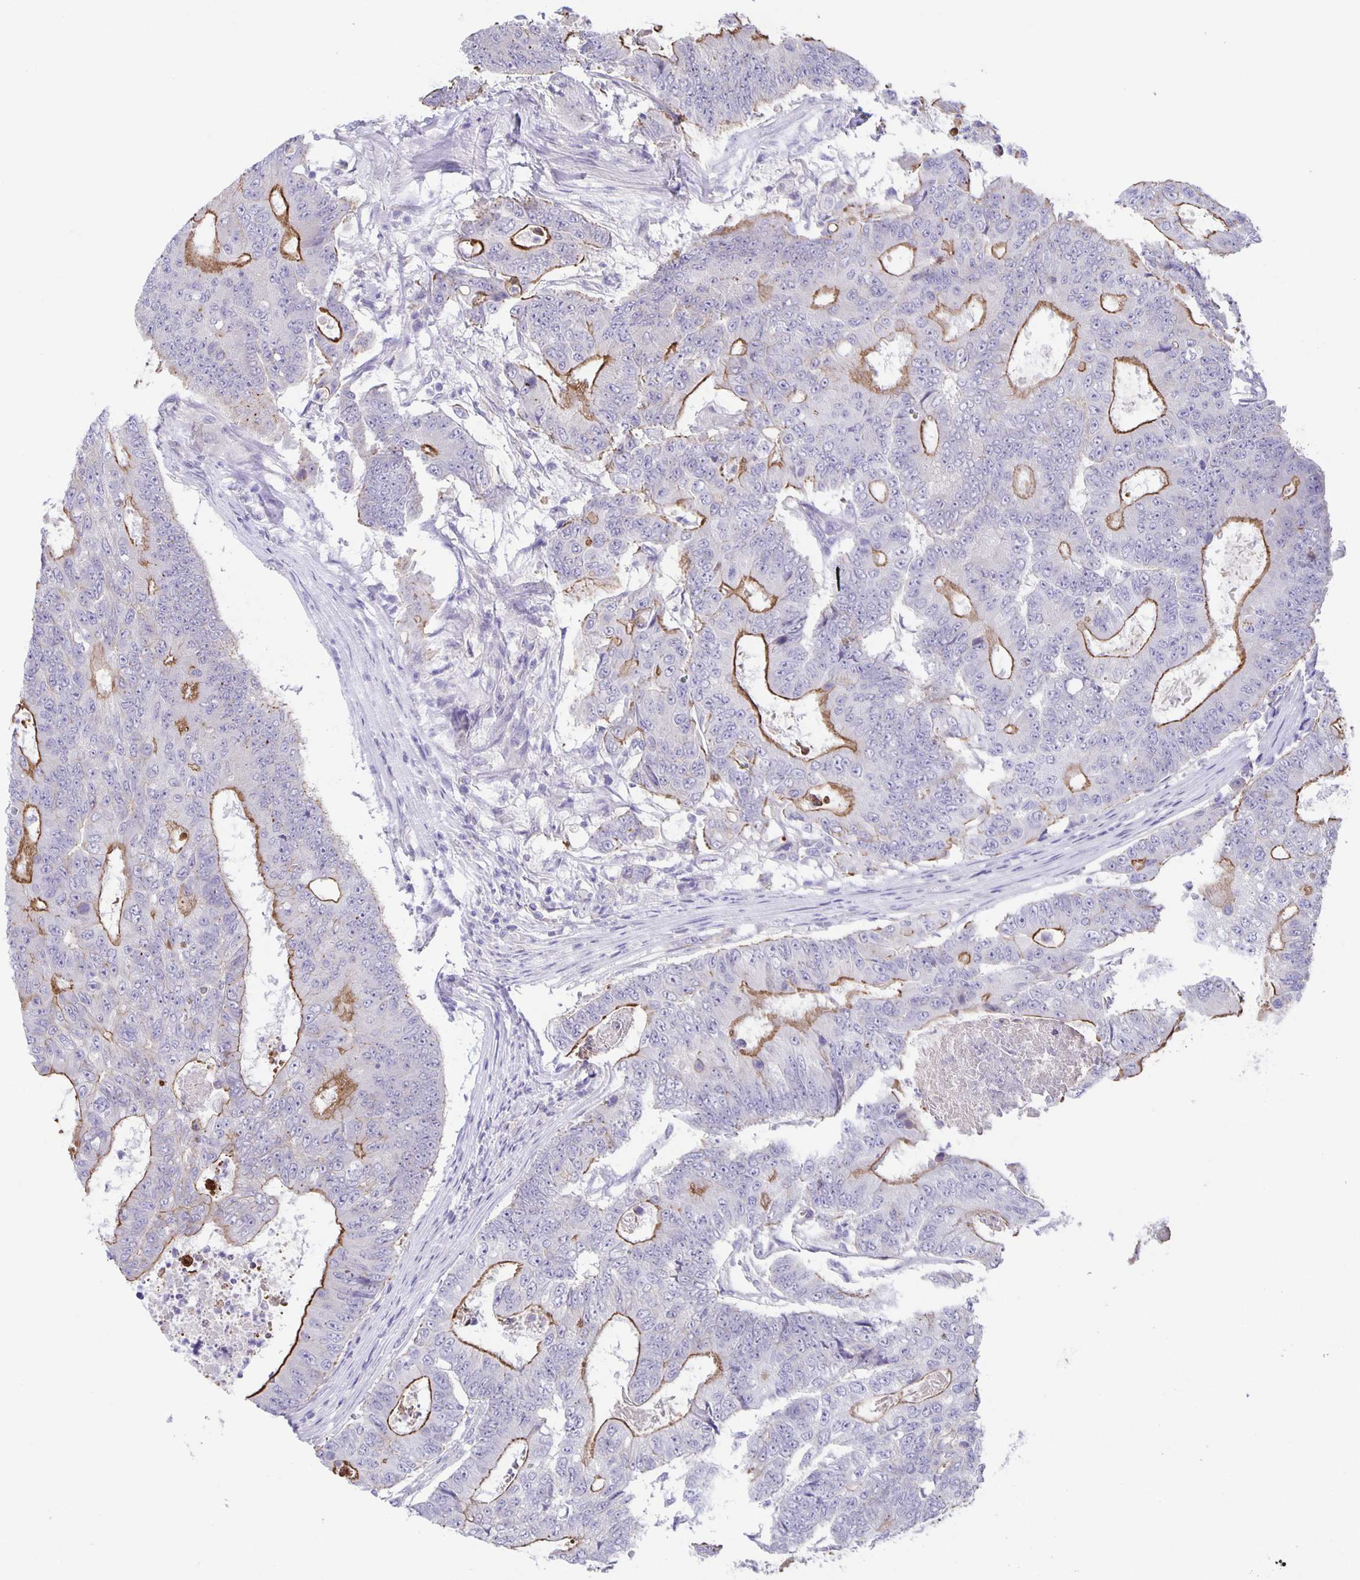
{"staining": {"intensity": "moderate", "quantity": "25%-75%", "location": "cytoplasmic/membranous"}, "tissue": "colorectal cancer", "cell_type": "Tumor cells", "image_type": "cancer", "snomed": [{"axis": "morphology", "description": "Adenocarcinoma, NOS"}, {"axis": "topography", "description": "Colon"}], "caption": "Colorectal cancer tissue shows moderate cytoplasmic/membranous expression in approximately 25%-75% of tumor cells, visualized by immunohistochemistry. (DAB (3,3'-diaminobenzidine) IHC with brightfield microscopy, high magnification).", "gene": "PTPN3", "patient": {"sex": "female", "age": 48}}